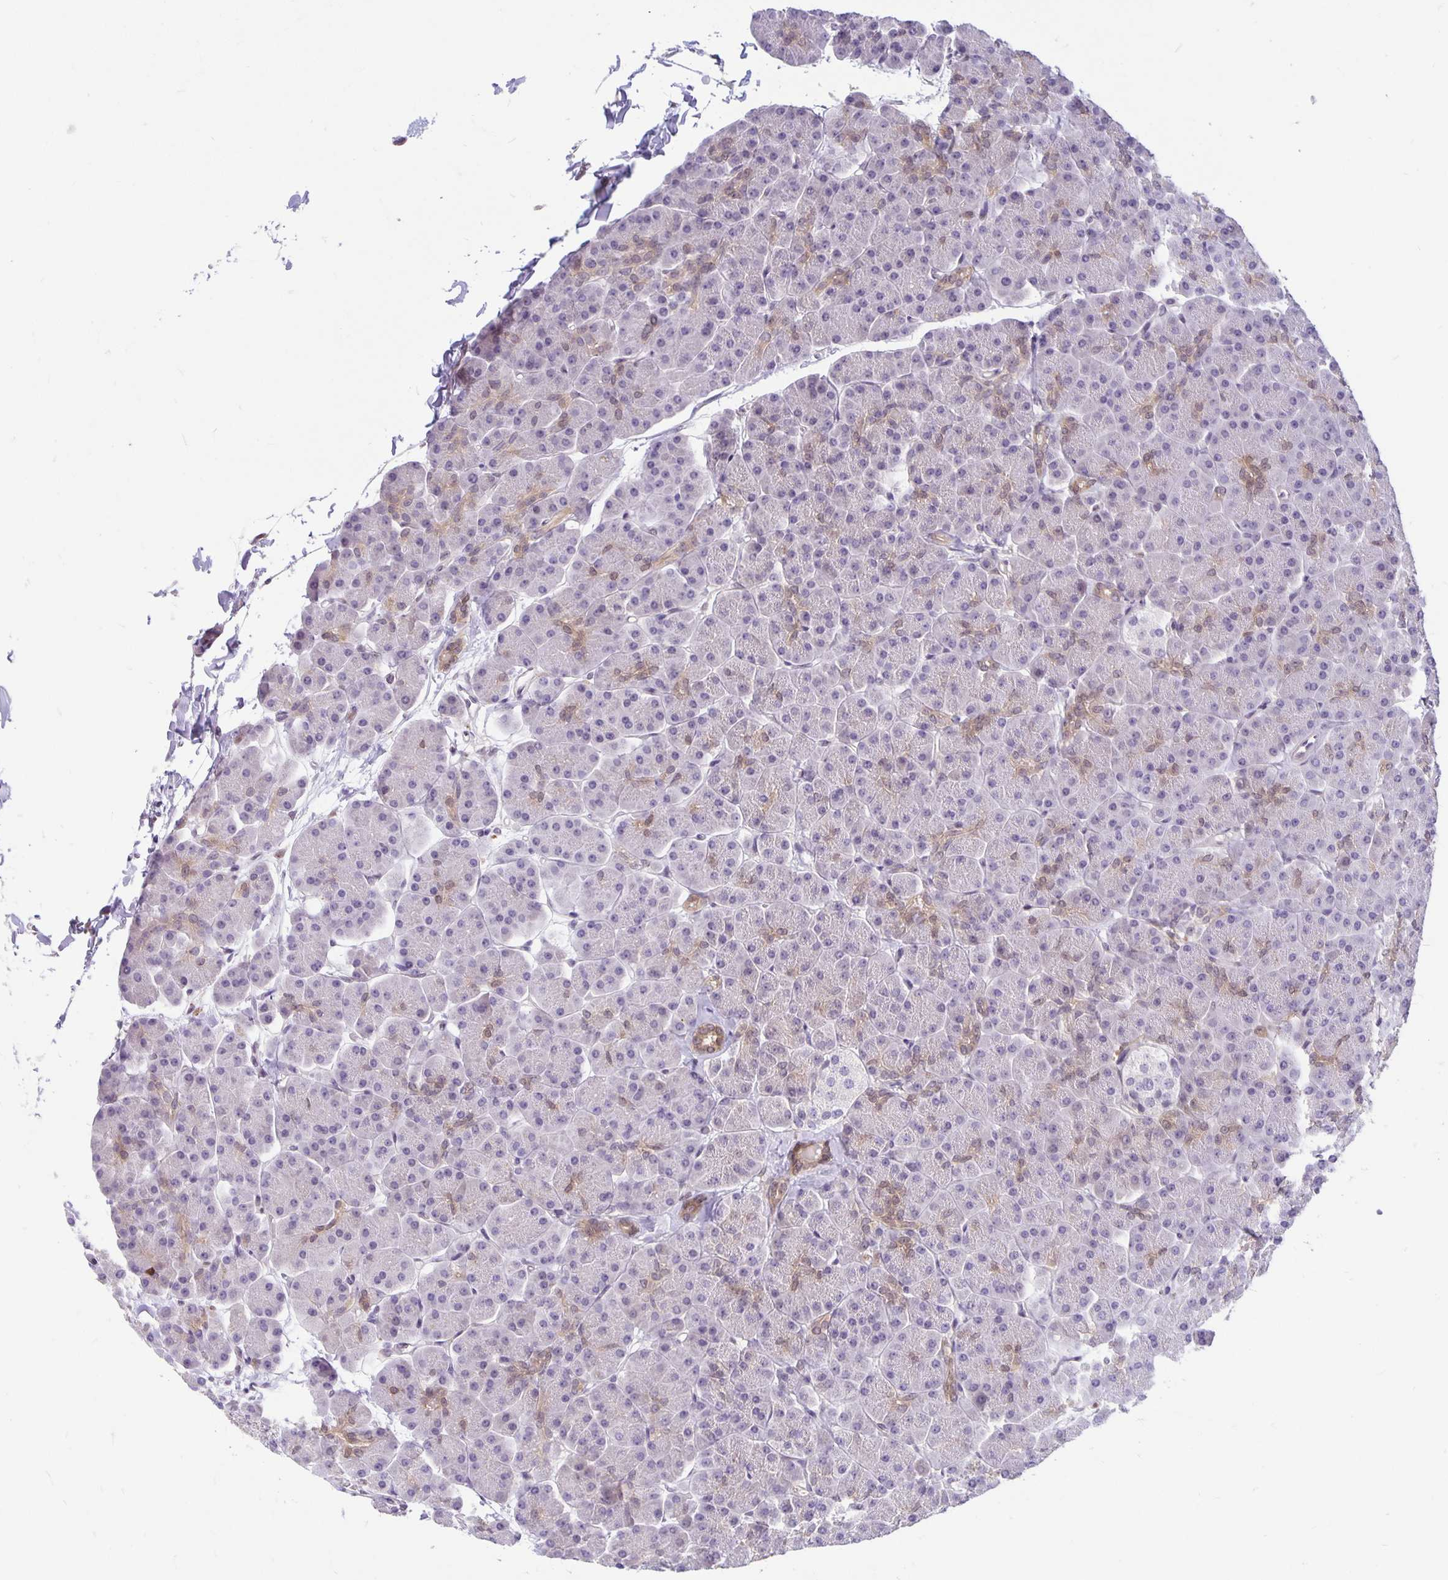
{"staining": {"intensity": "weak", "quantity": "<25%", "location": "cytoplasmic/membranous"}, "tissue": "pancreas", "cell_type": "Exocrine glandular cells", "image_type": "normal", "snomed": [{"axis": "morphology", "description": "Normal tissue, NOS"}, {"axis": "topography", "description": "Pancreas"}, {"axis": "topography", "description": "Peripheral nerve tissue"}], "caption": "High magnification brightfield microscopy of benign pancreas stained with DAB (3,3'-diaminobenzidine) (brown) and counterstained with hematoxylin (blue): exocrine glandular cells show no significant staining. Nuclei are stained in blue.", "gene": "TAX1BP3", "patient": {"sex": "male", "age": 54}}